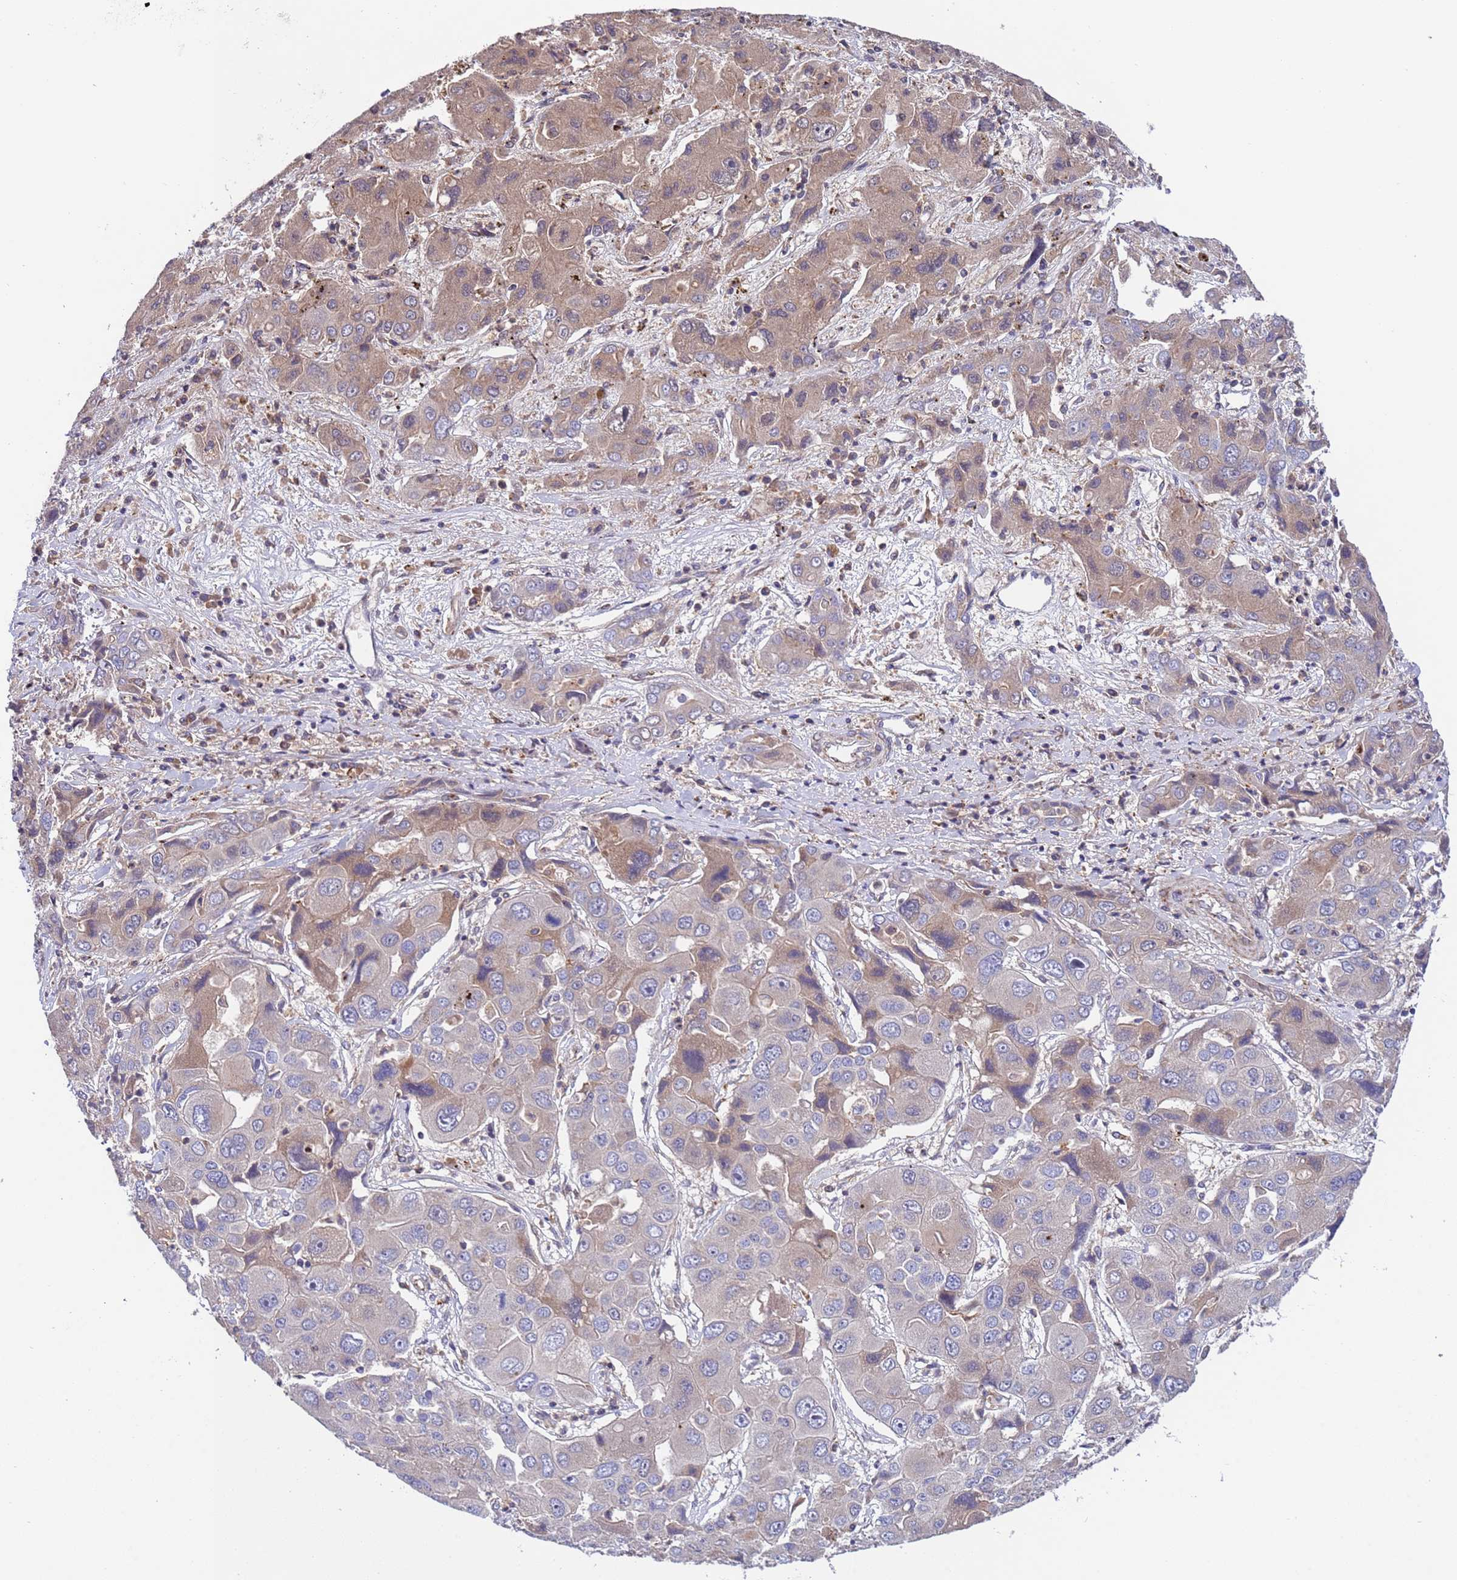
{"staining": {"intensity": "weak", "quantity": "<25%", "location": "cytoplasmic/membranous"}, "tissue": "liver cancer", "cell_type": "Tumor cells", "image_type": "cancer", "snomed": [{"axis": "morphology", "description": "Cholangiocarcinoma"}, {"axis": "topography", "description": "Liver"}], "caption": "Tumor cells show no significant positivity in liver cancer.", "gene": "PARP16", "patient": {"sex": "male", "age": 67}}